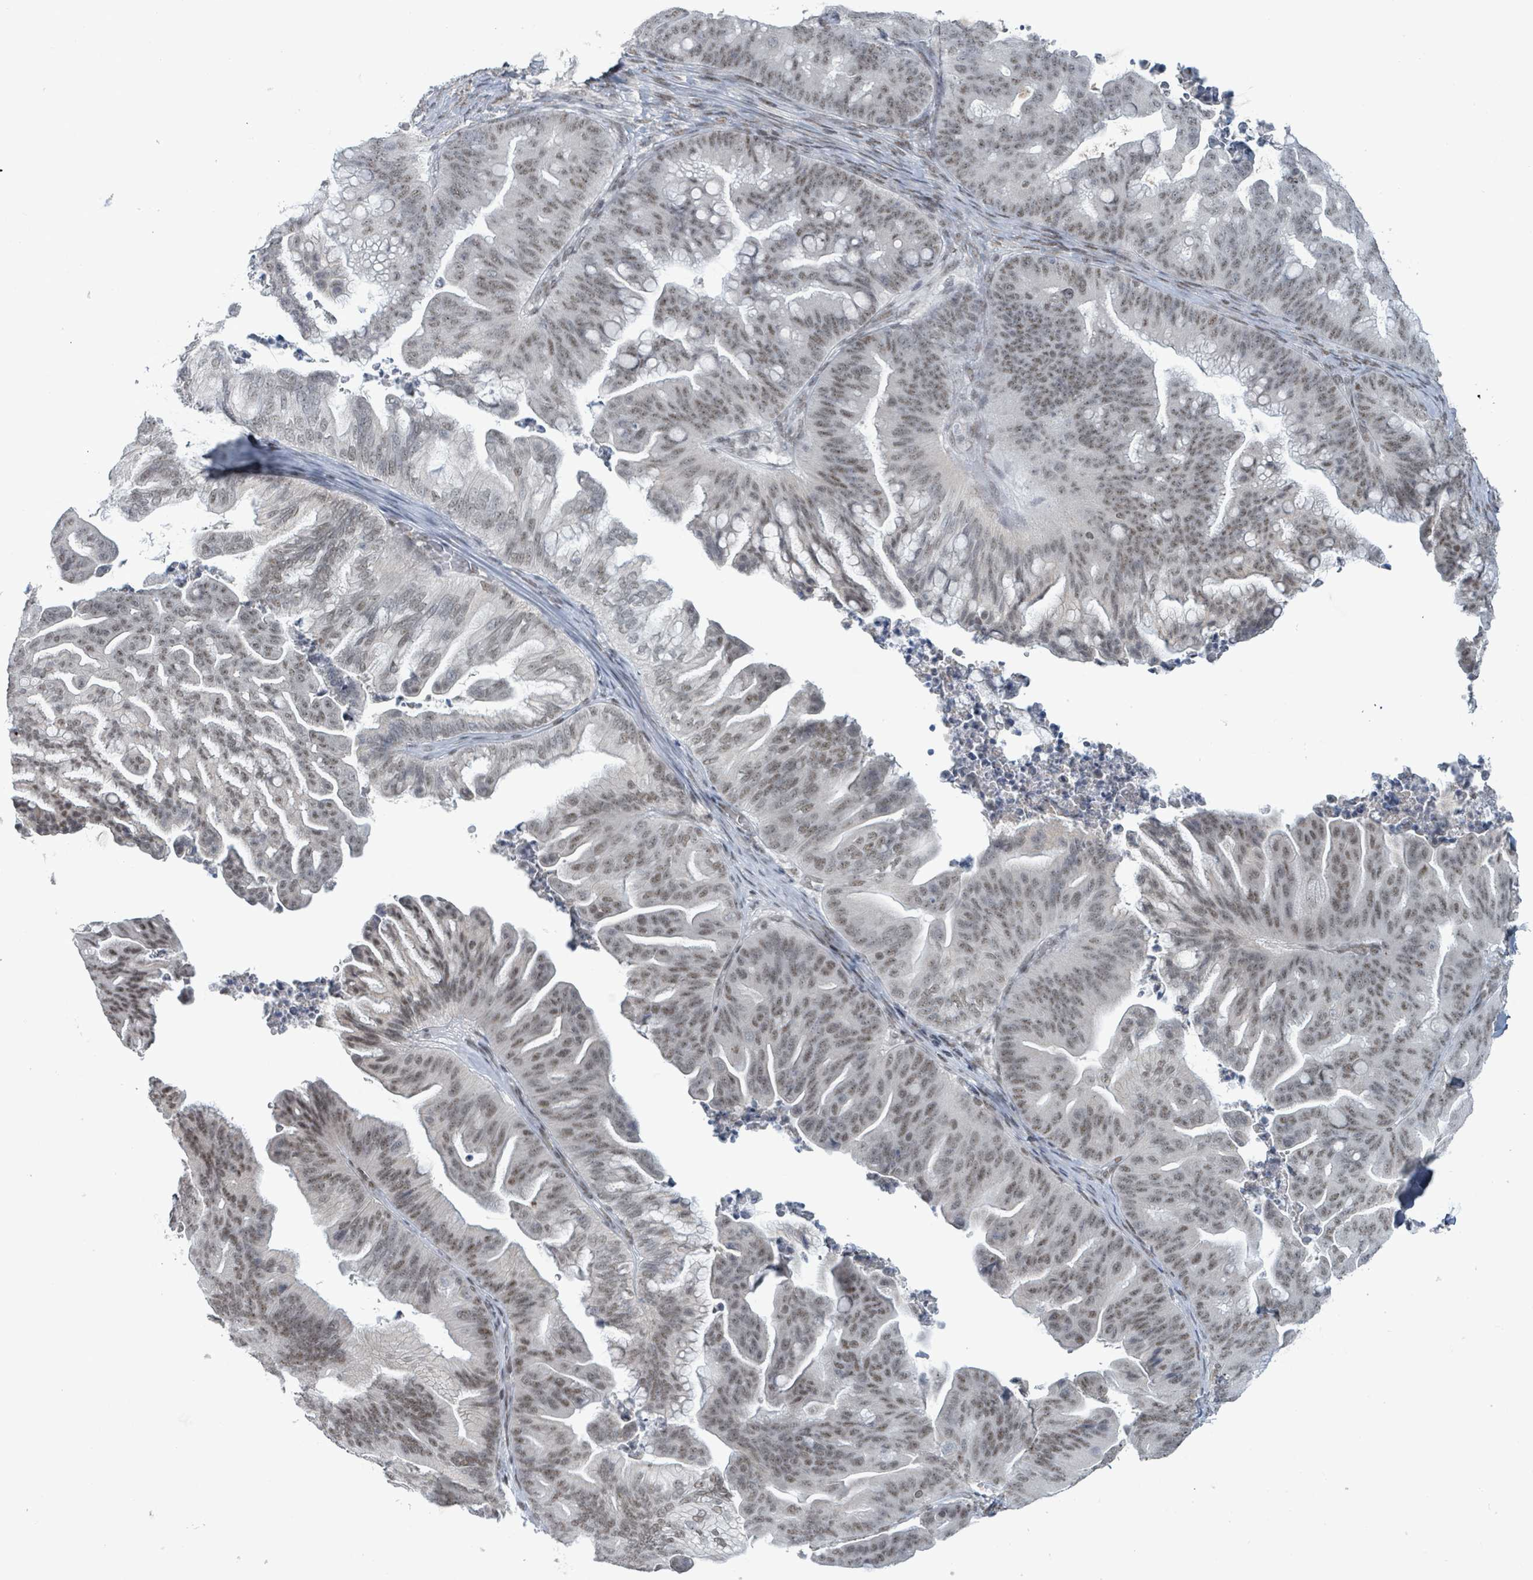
{"staining": {"intensity": "weak", "quantity": ">75%", "location": "nuclear"}, "tissue": "ovarian cancer", "cell_type": "Tumor cells", "image_type": "cancer", "snomed": [{"axis": "morphology", "description": "Cystadenocarcinoma, mucinous, NOS"}, {"axis": "topography", "description": "Ovary"}], "caption": "Immunohistochemical staining of human ovarian mucinous cystadenocarcinoma displays low levels of weak nuclear protein staining in about >75% of tumor cells.", "gene": "BANP", "patient": {"sex": "female", "age": 67}}